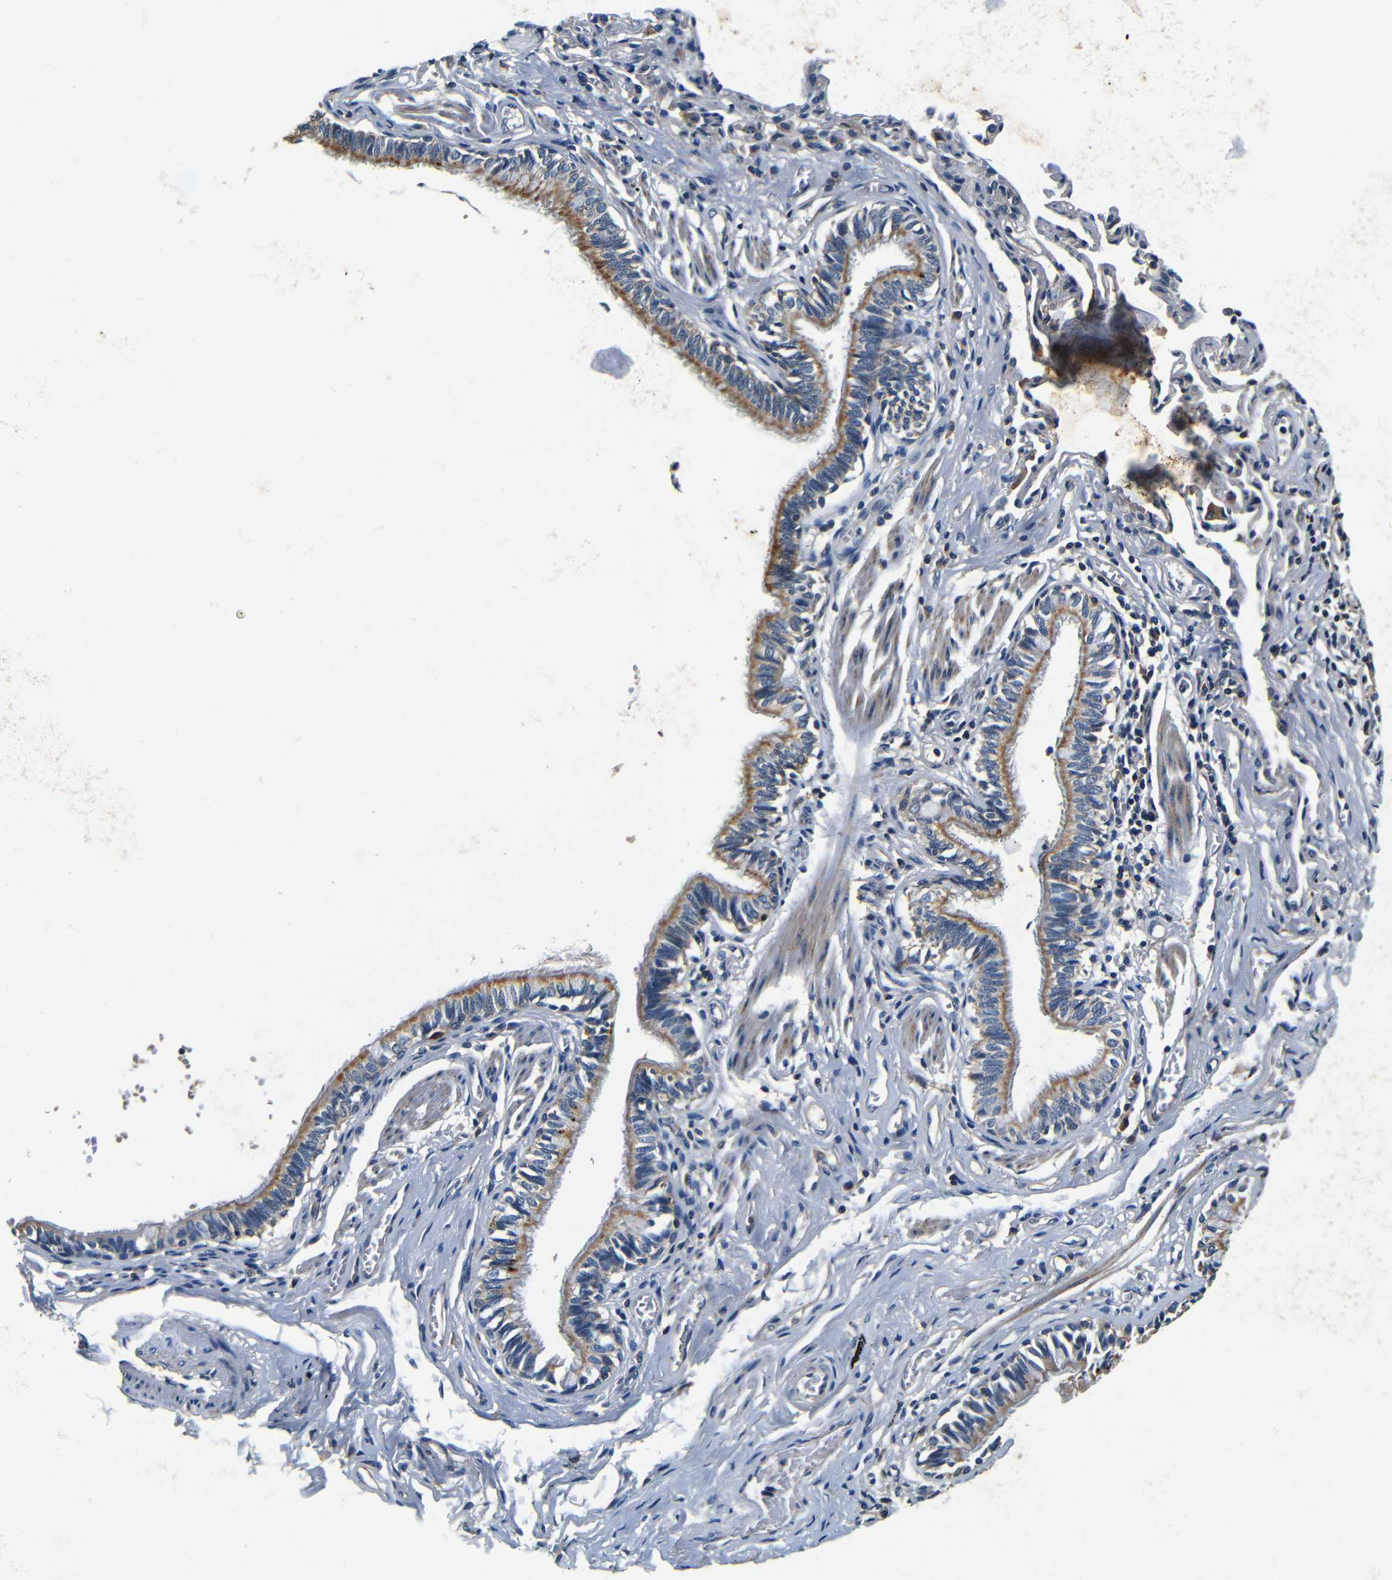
{"staining": {"intensity": "strong", "quantity": ">75%", "location": "cytoplasmic/membranous"}, "tissue": "bronchus", "cell_type": "Respiratory epithelial cells", "image_type": "normal", "snomed": [{"axis": "morphology", "description": "Normal tissue, NOS"}, {"axis": "topography", "description": "Bronchus"}, {"axis": "topography", "description": "Lung"}], "caption": "The photomicrograph exhibits staining of benign bronchus, revealing strong cytoplasmic/membranous protein positivity (brown color) within respiratory epithelial cells.", "gene": "MTX1", "patient": {"sex": "male", "age": 64}}